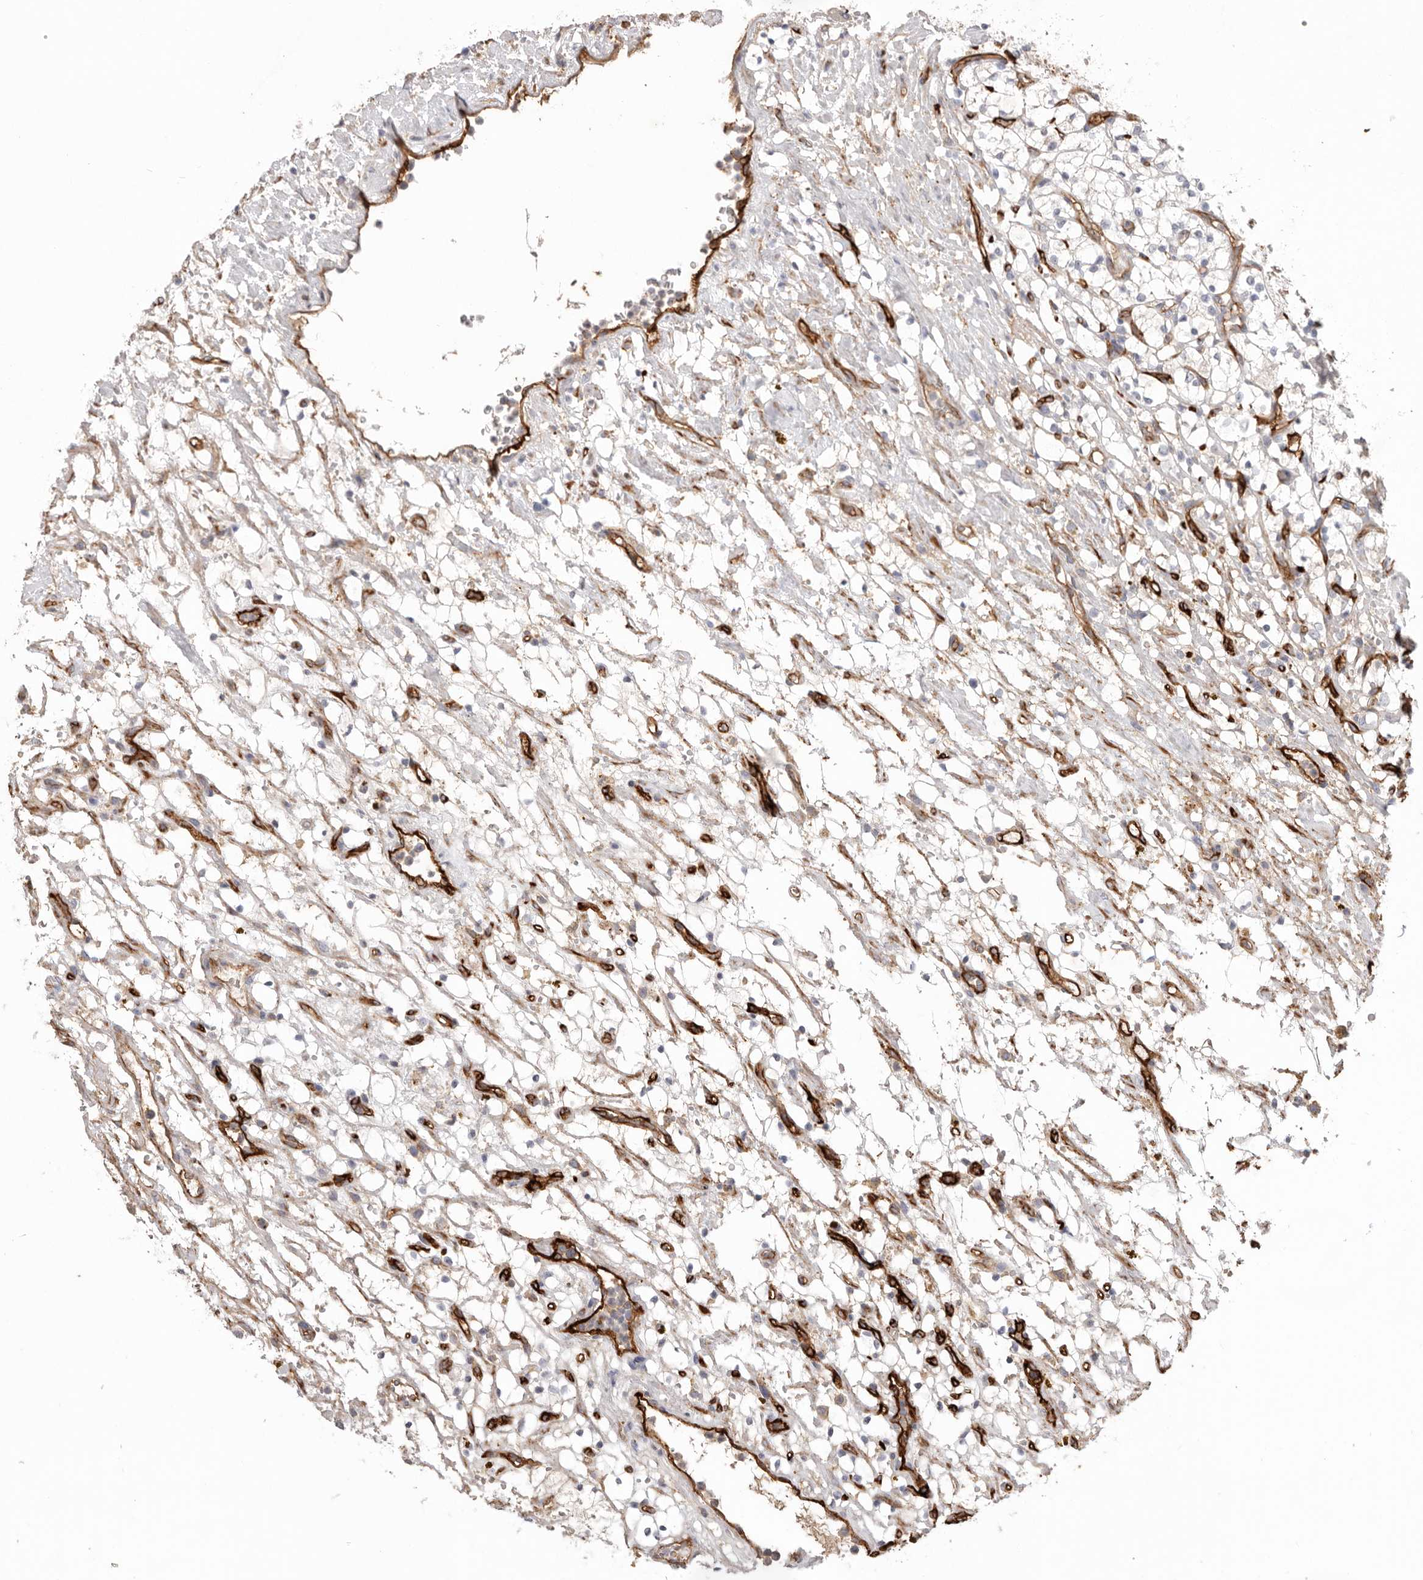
{"staining": {"intensity": "negative", "quantity": "none", "location": "none"}, "tissue": "renal cancer", "cell_type": "Tumor cells", "image_type": "cancer", "snomed": [{"axis": "morphology", "description": "Adenocarcinoma, NOS"}, {"axis": "topography", "description": "Kidney"}], "caption": "DAB immunohistochemical staining of renal adenocarcinoma demonstrates no significant positivity in tumor cells. The staining is performed using DAB (3,3'-diaminobenzidine) brown chromogen with nuclei counter-stained in using hematoxylin.", "gene": "LRRC66", "patient": {"sex": "female", "age": 69}}